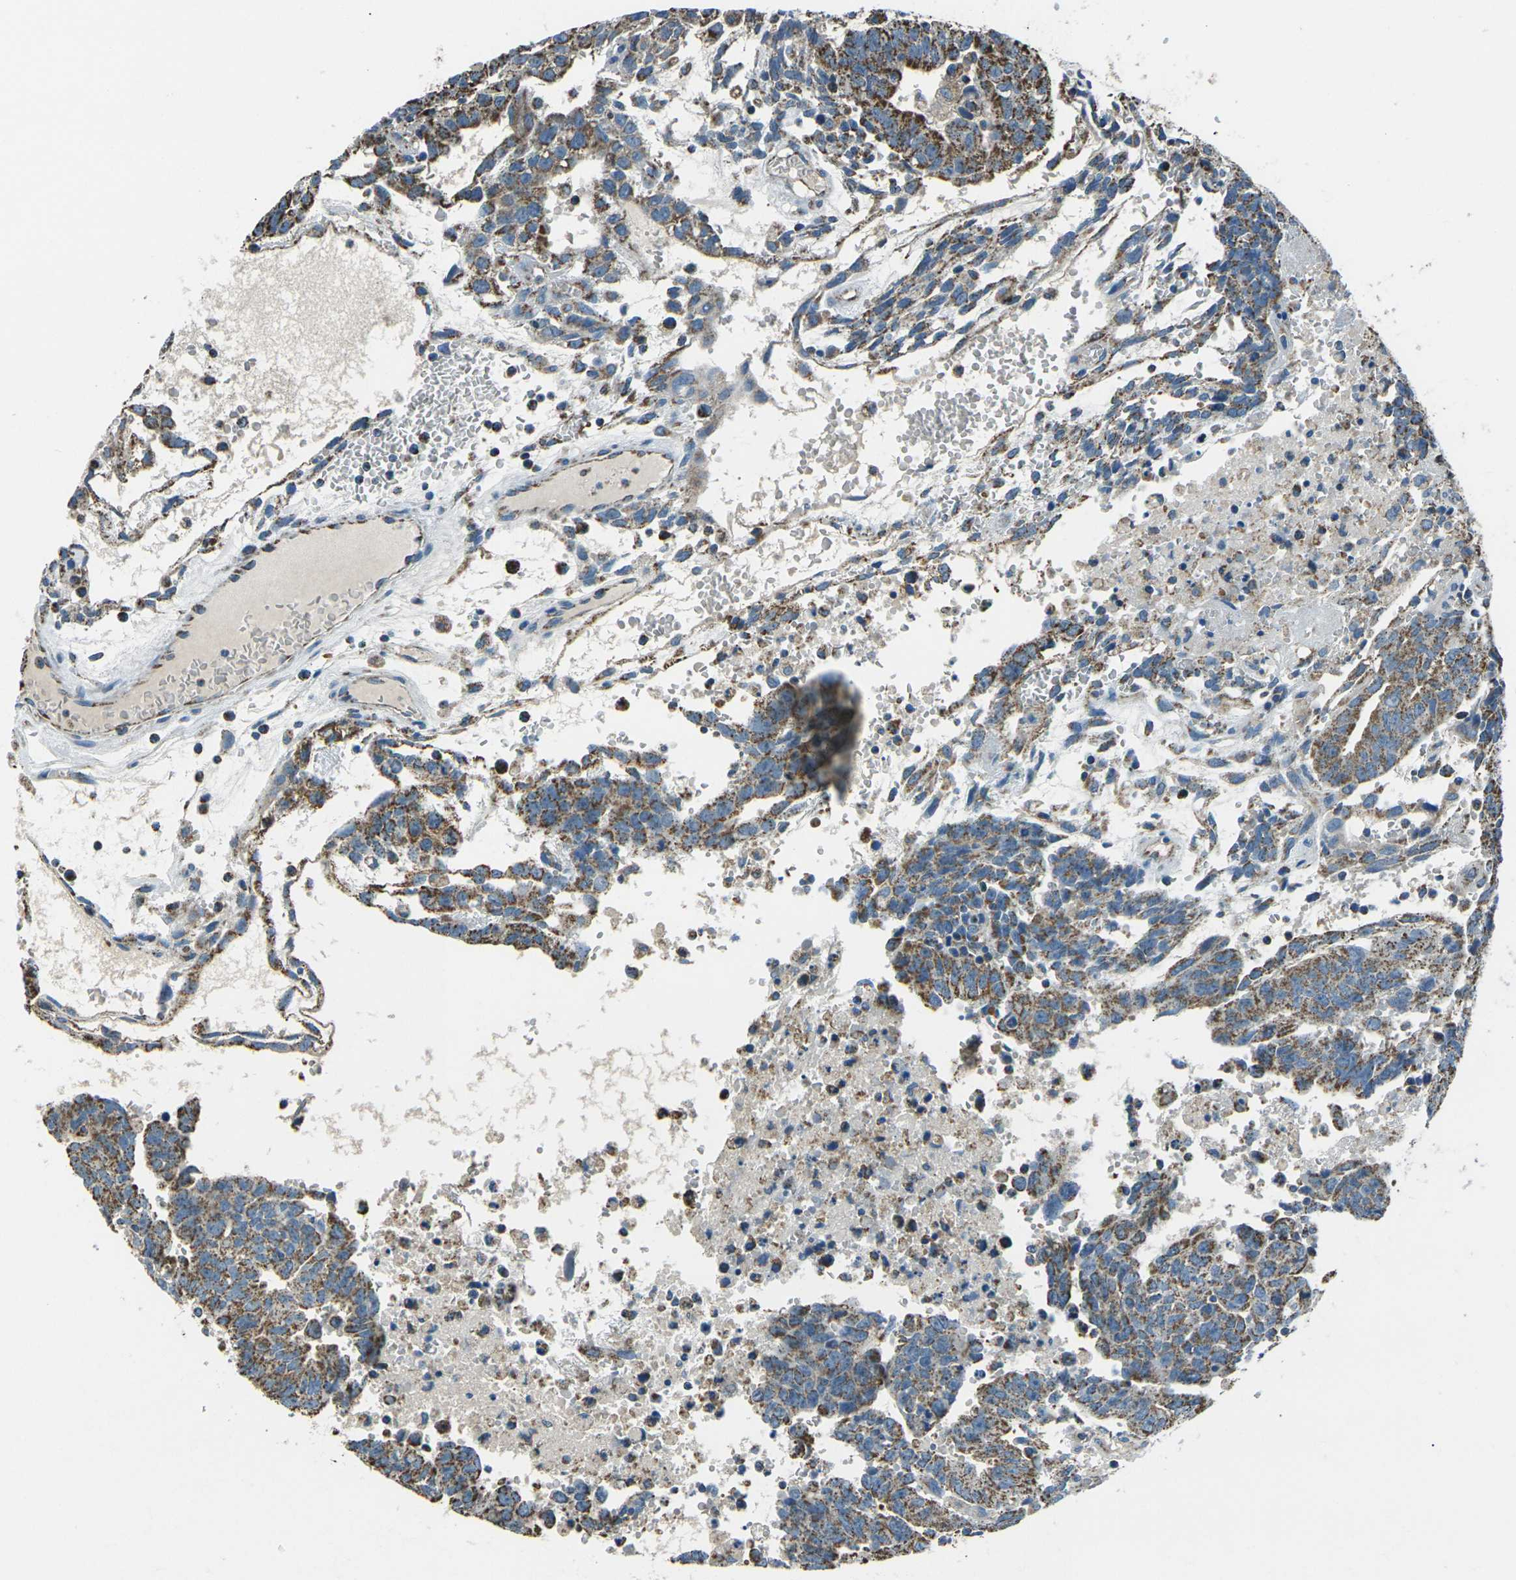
{"staining": {"intensity": "moderate", "quantity": ">75%", "location": "cytoplasmic/membranous"}, "tissue": "testis cancer", "cell_type": "Tumor cells", "image_type": "cancer", "snomed": [{"axis": "morphology", "description": "Seminoma, NOS"}, {"axis": "morphology", "description": "Carcinoma, Embryonal, NOS"}, {"axis": "topography", "description": "Testis"}], "caption": "Testis cancer stained with IHC exhibits moderate cytoplasmic/membranous staining in approximately >75% of tumor cells.", "gene": "IRF3", "patient": {"sex": "male", "age": 52}}